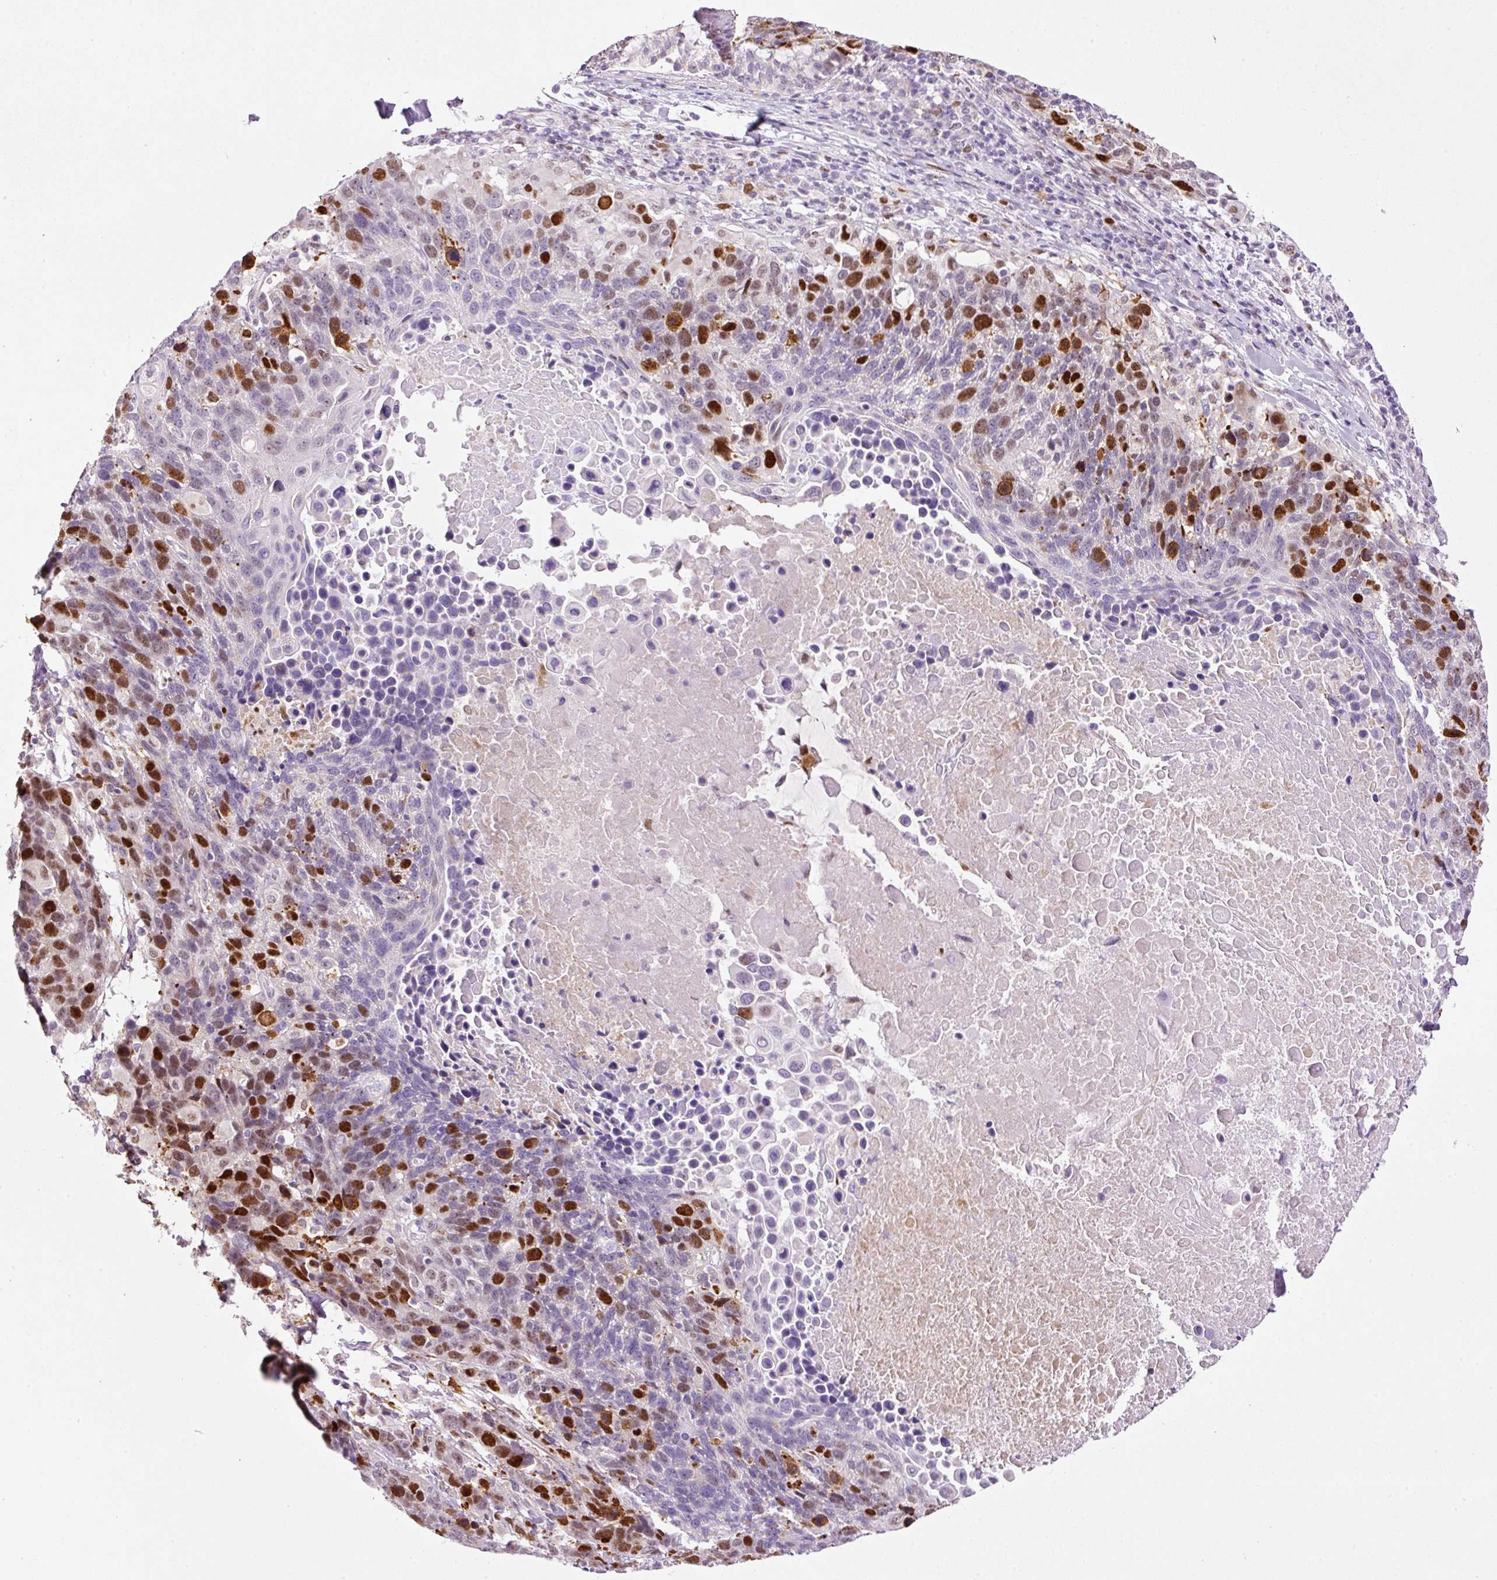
{"staining": {"intensity": "strong", "quantity": "25%-75%", "location": "nuclear"}, "tissue": "lung cancer", "cell_type": "Tumor cells", "image_type": "cancer", "snomed": [{"axis": "morphology", "description": "Squamous cell carcinoma, NOS"}, {"axis": "topography", "description": "Lung"}], "caption": "Immunohistochemical staining of lung cancer shows high levels of strong nuclear expression in approximately 25%-75% of tumor cells.", "gene": "KPNA2", "patient": {"sex": "male", "age": 66}}